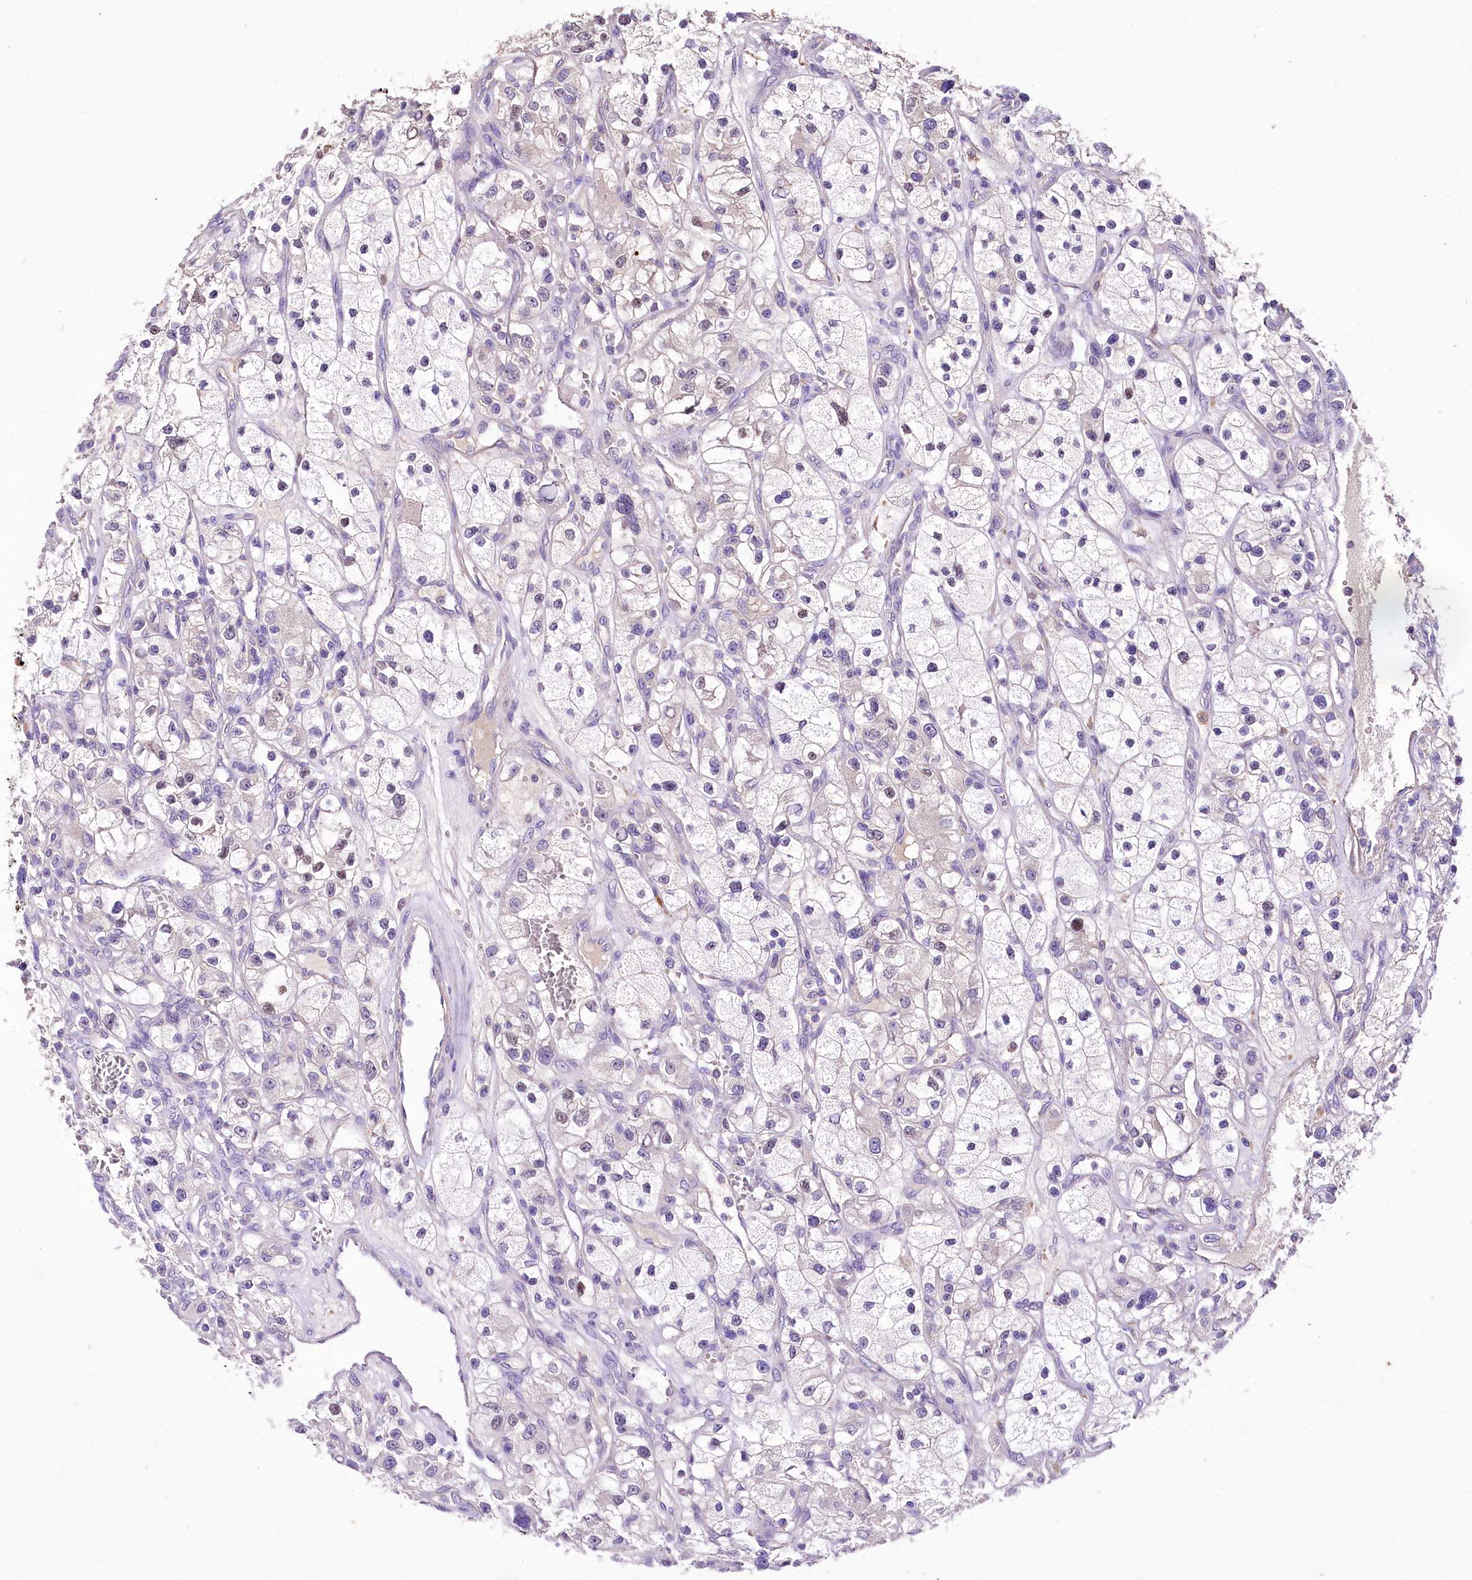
{"staining": {"intensity": "negative", "quantity": "none", "location": "none"}, "tissue": "renal cancer", "cell_type": "Tumor cells", "image_type": "cancer", "snomed": [{"axis": "morphology", "description": "Adenocarcinoma, NOS"}, {"axis": "topography", "description": "Kidney"}], "caption": "Immunohistochemical staining of renal cancer exhibits no significant staining in tumor cells.", "gene": "PCYOX1L", "patient": {"sex": "female", "age": 57}}